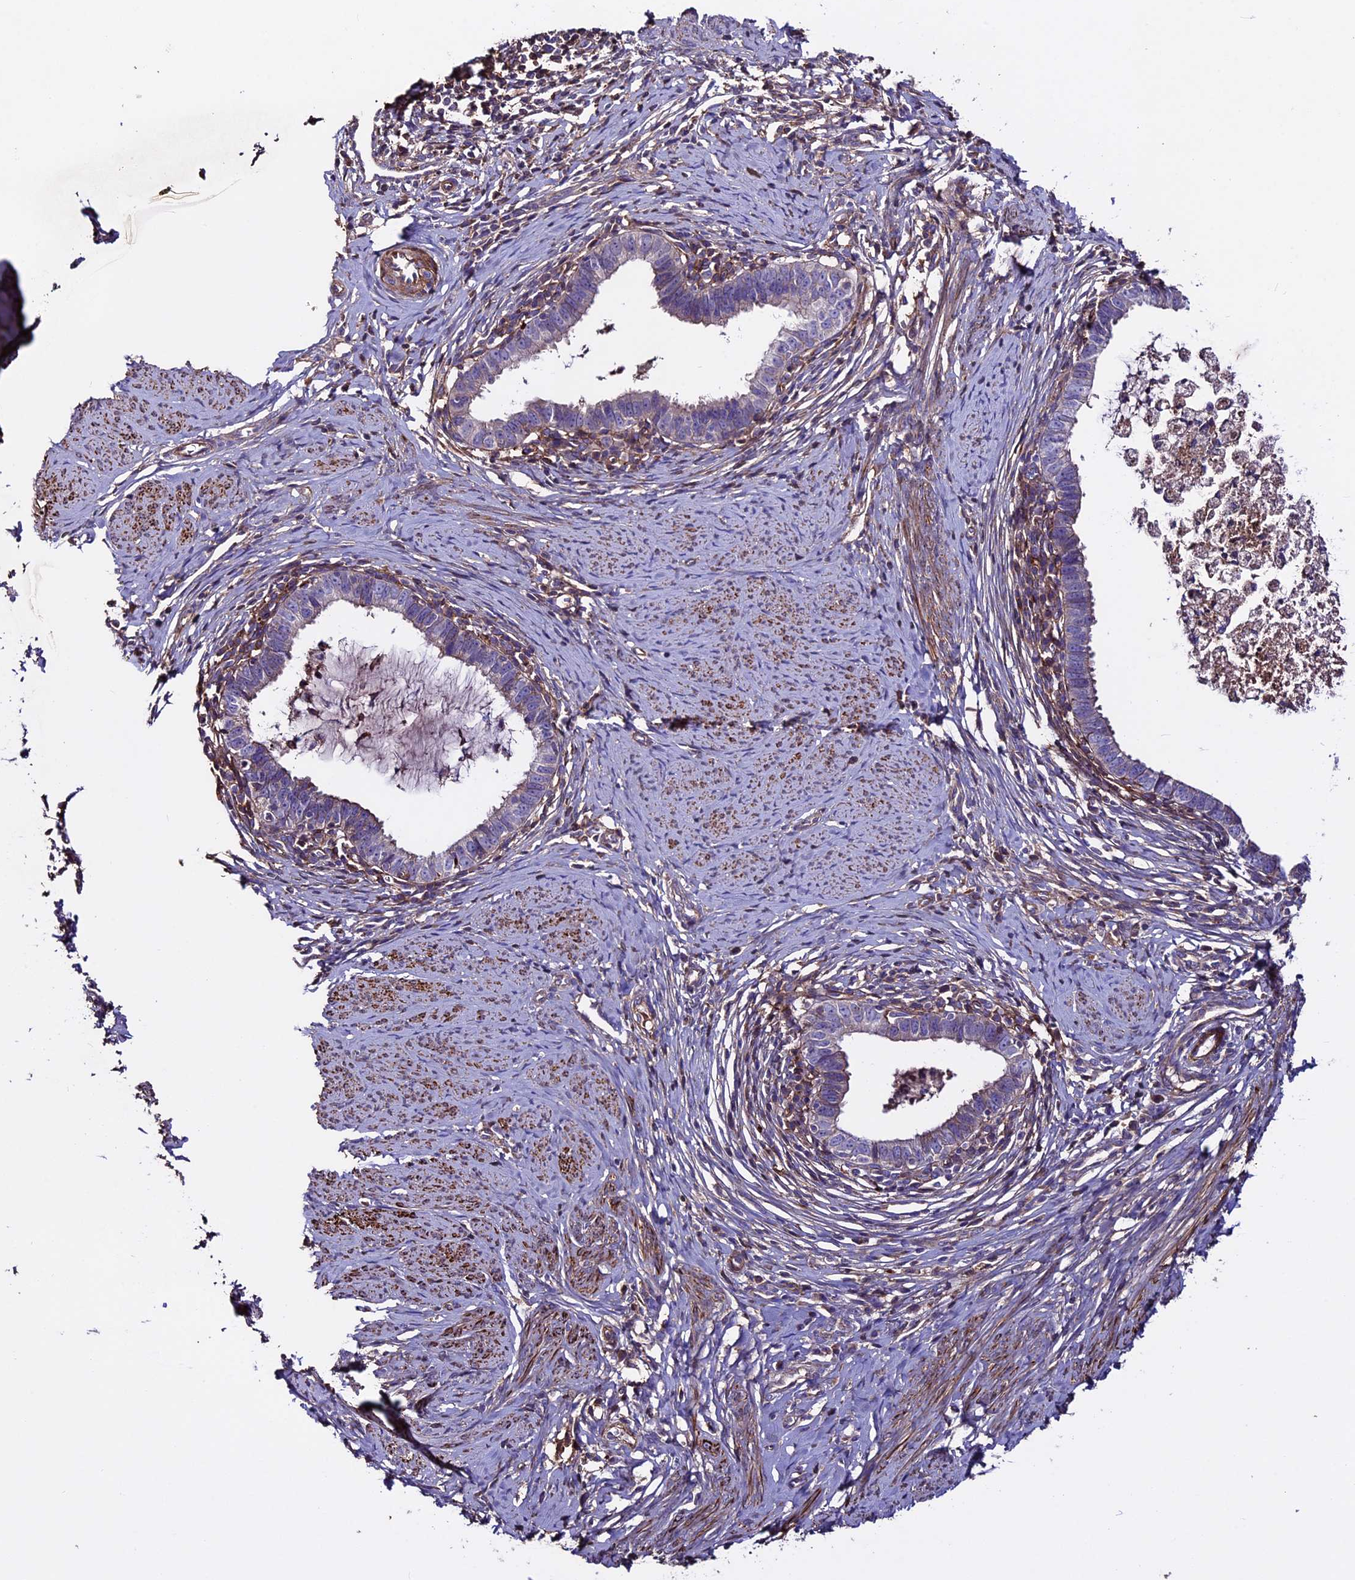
{"staining": {"intensity": "negative", "quantity": "none", "location": "none"}, "tissue": "cervical cancer", "cell_type": "Tumor cells", "image_type": "cancer", "snomed": [{"axis": "morphology", "description": "Adenocarcinoma, NOS"}, {"axis": "topography", "description": "Cervix"}], "caption": "A photomicrograph of human adenocarcinoma (cervical) is negative for staining in tumor cells.", "gene": "EVA1B", "patient": {"sex": "female", "age": 36}}